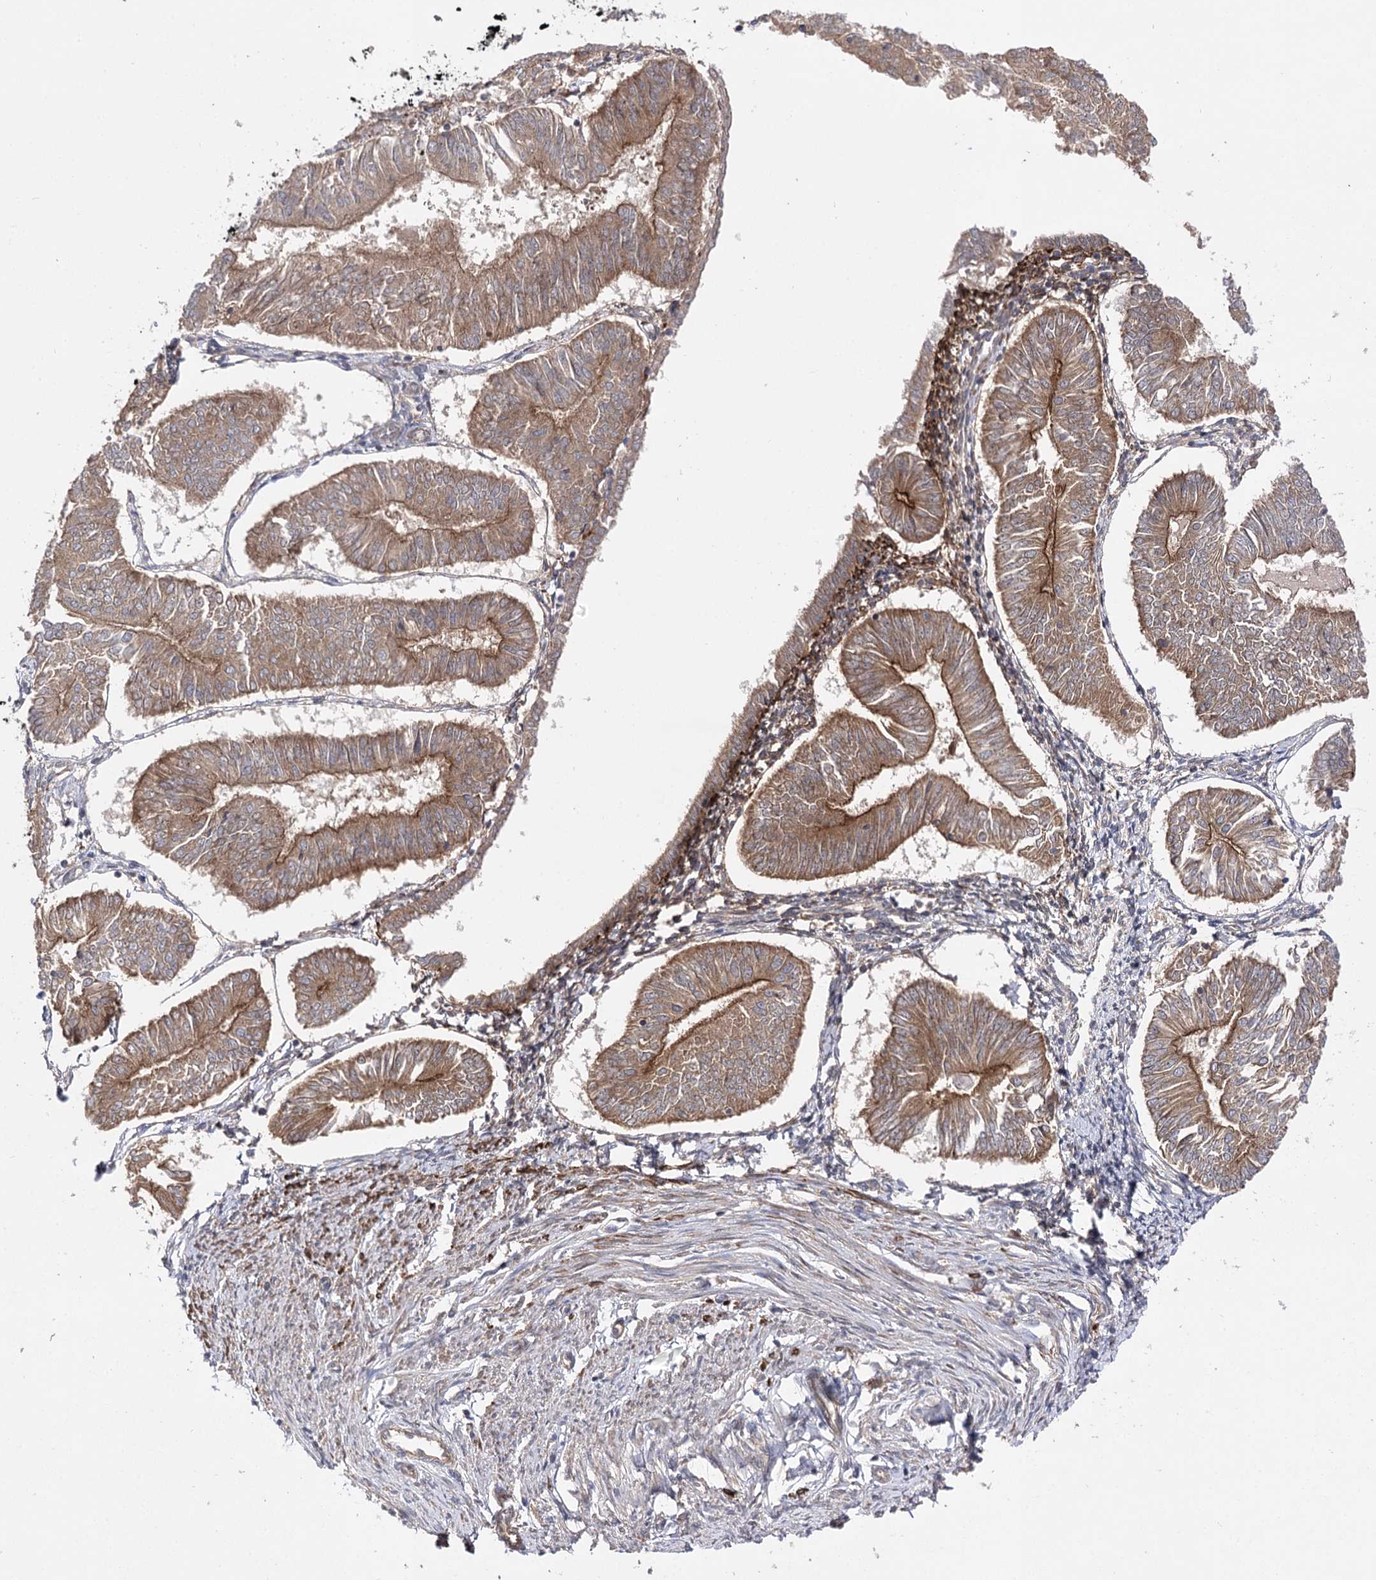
{"staining": {"intensity": "moderate", "quantity": ">75%", "location": "cytoplasmic/membranous"}, "tissue": "endometrial cancer", "cell_type": "Tumor cells", "image_type": "cancer", "snomed": [{"axis": "morphology", "description": "Adenocarcinoma, NOS"}, {"axis": "topography", "description": "Endometrium"}], "caption": "A histopathology image of adenocarcinoma (endometrial) stained for a protein exhibits moderate cytoplasmic/membranous brown staining in tumor cells.", "gene": "BCR", "patient": {"sex": "female", "age": 58}}